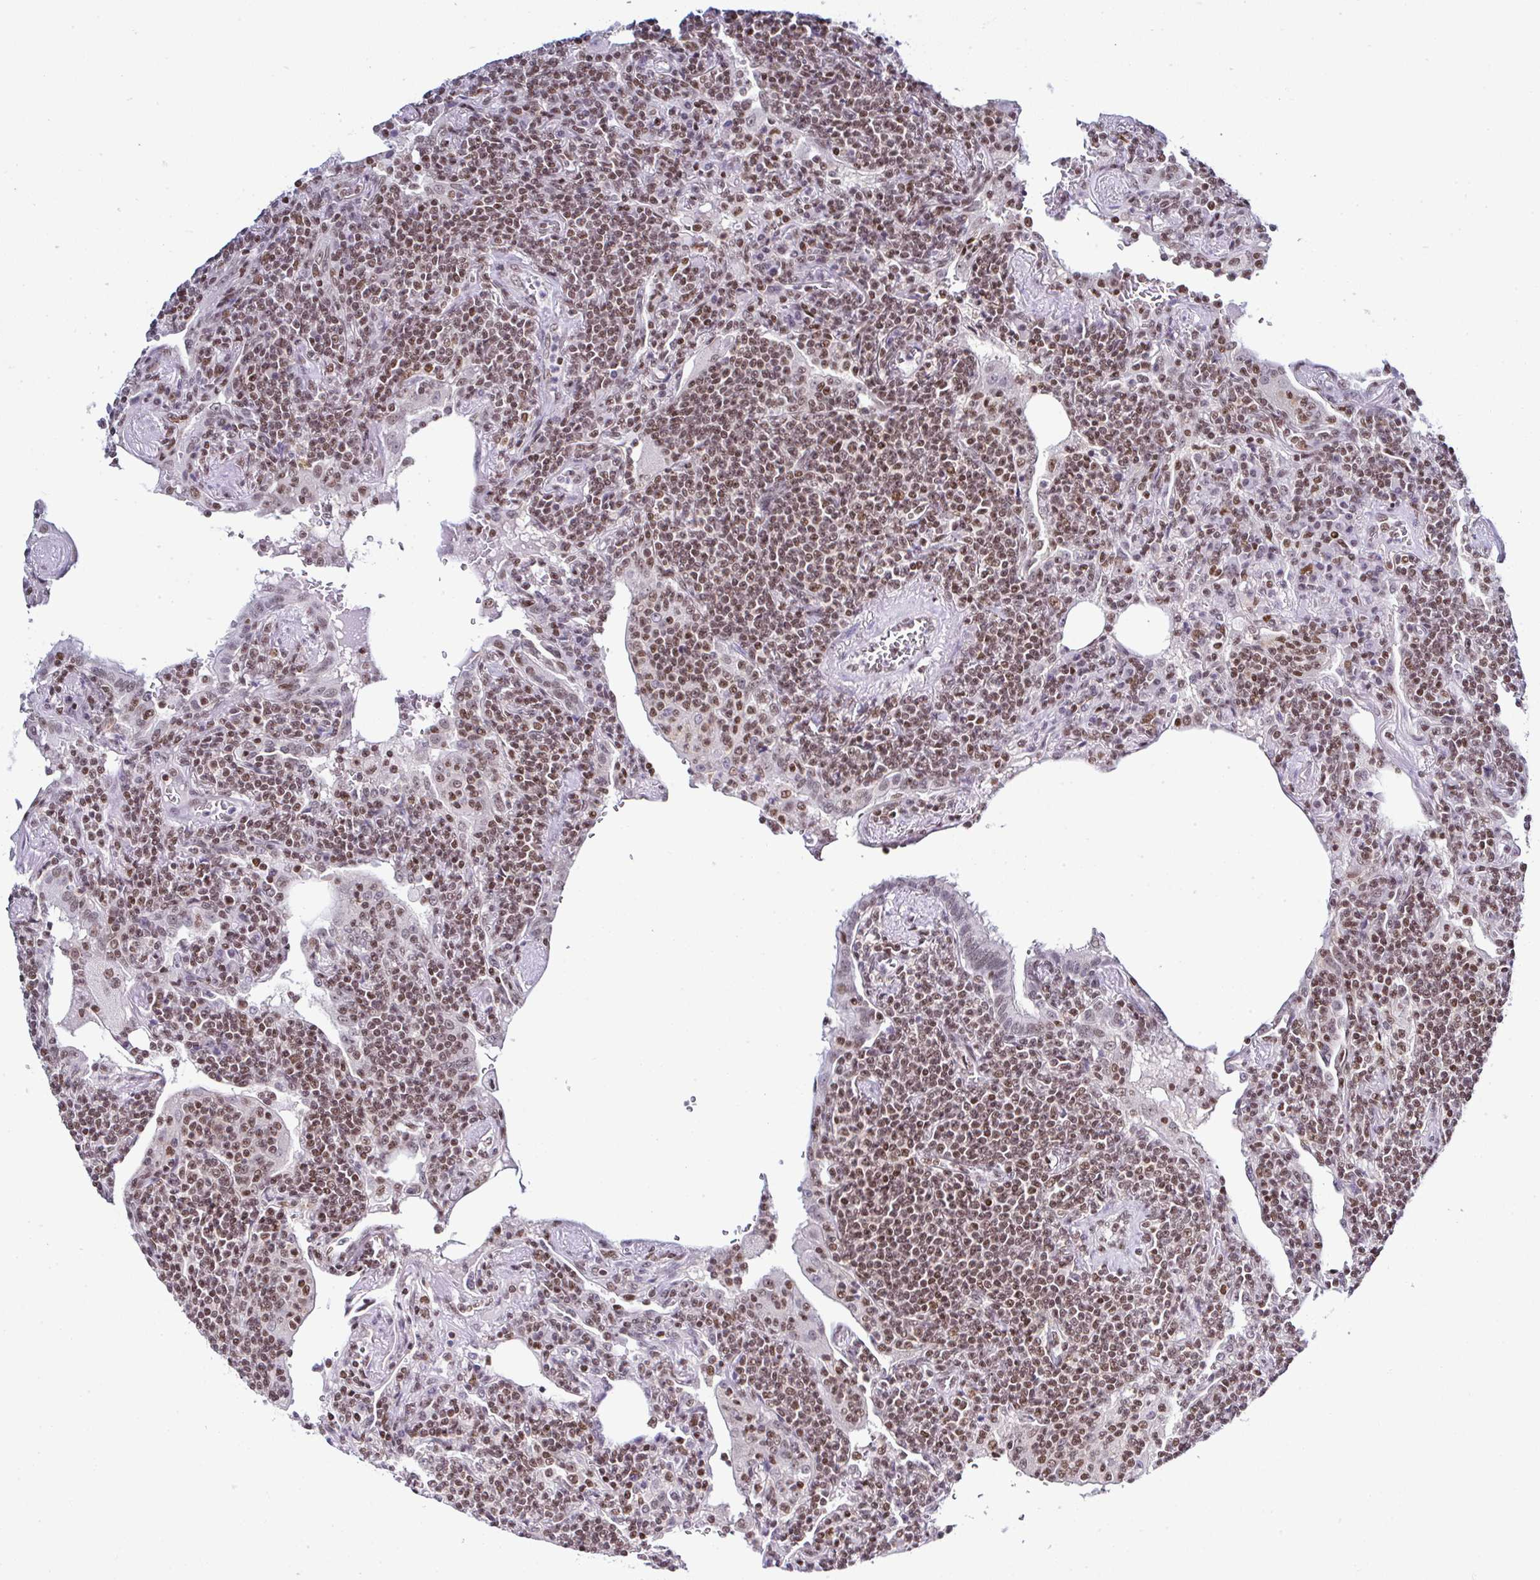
{"staining": {"intensity": "moderate", "quantity": ">75%", "location": "nuclear"}, "tissue": "lymphoma", "cell_type": "Tumor cells", "image_type": "cancer", "snomed": [{"axis": "morphology", "description": "Malignant lymphoma, non-Hodgkin's type, Low grade"}, {"axis": "topography", "description": "Lung"}], "caption": "Lymphoma was stained to show a protein in brown. There is medium levels of moderate nuclear staining in about >75% of tumor cells. The protein is stained brown, and the nuclei are stained in blue (DAB IHC with brightfield microscopy, high magnification).", "gene": "DR1", "patient": {"sex": "female", "age": 71}}